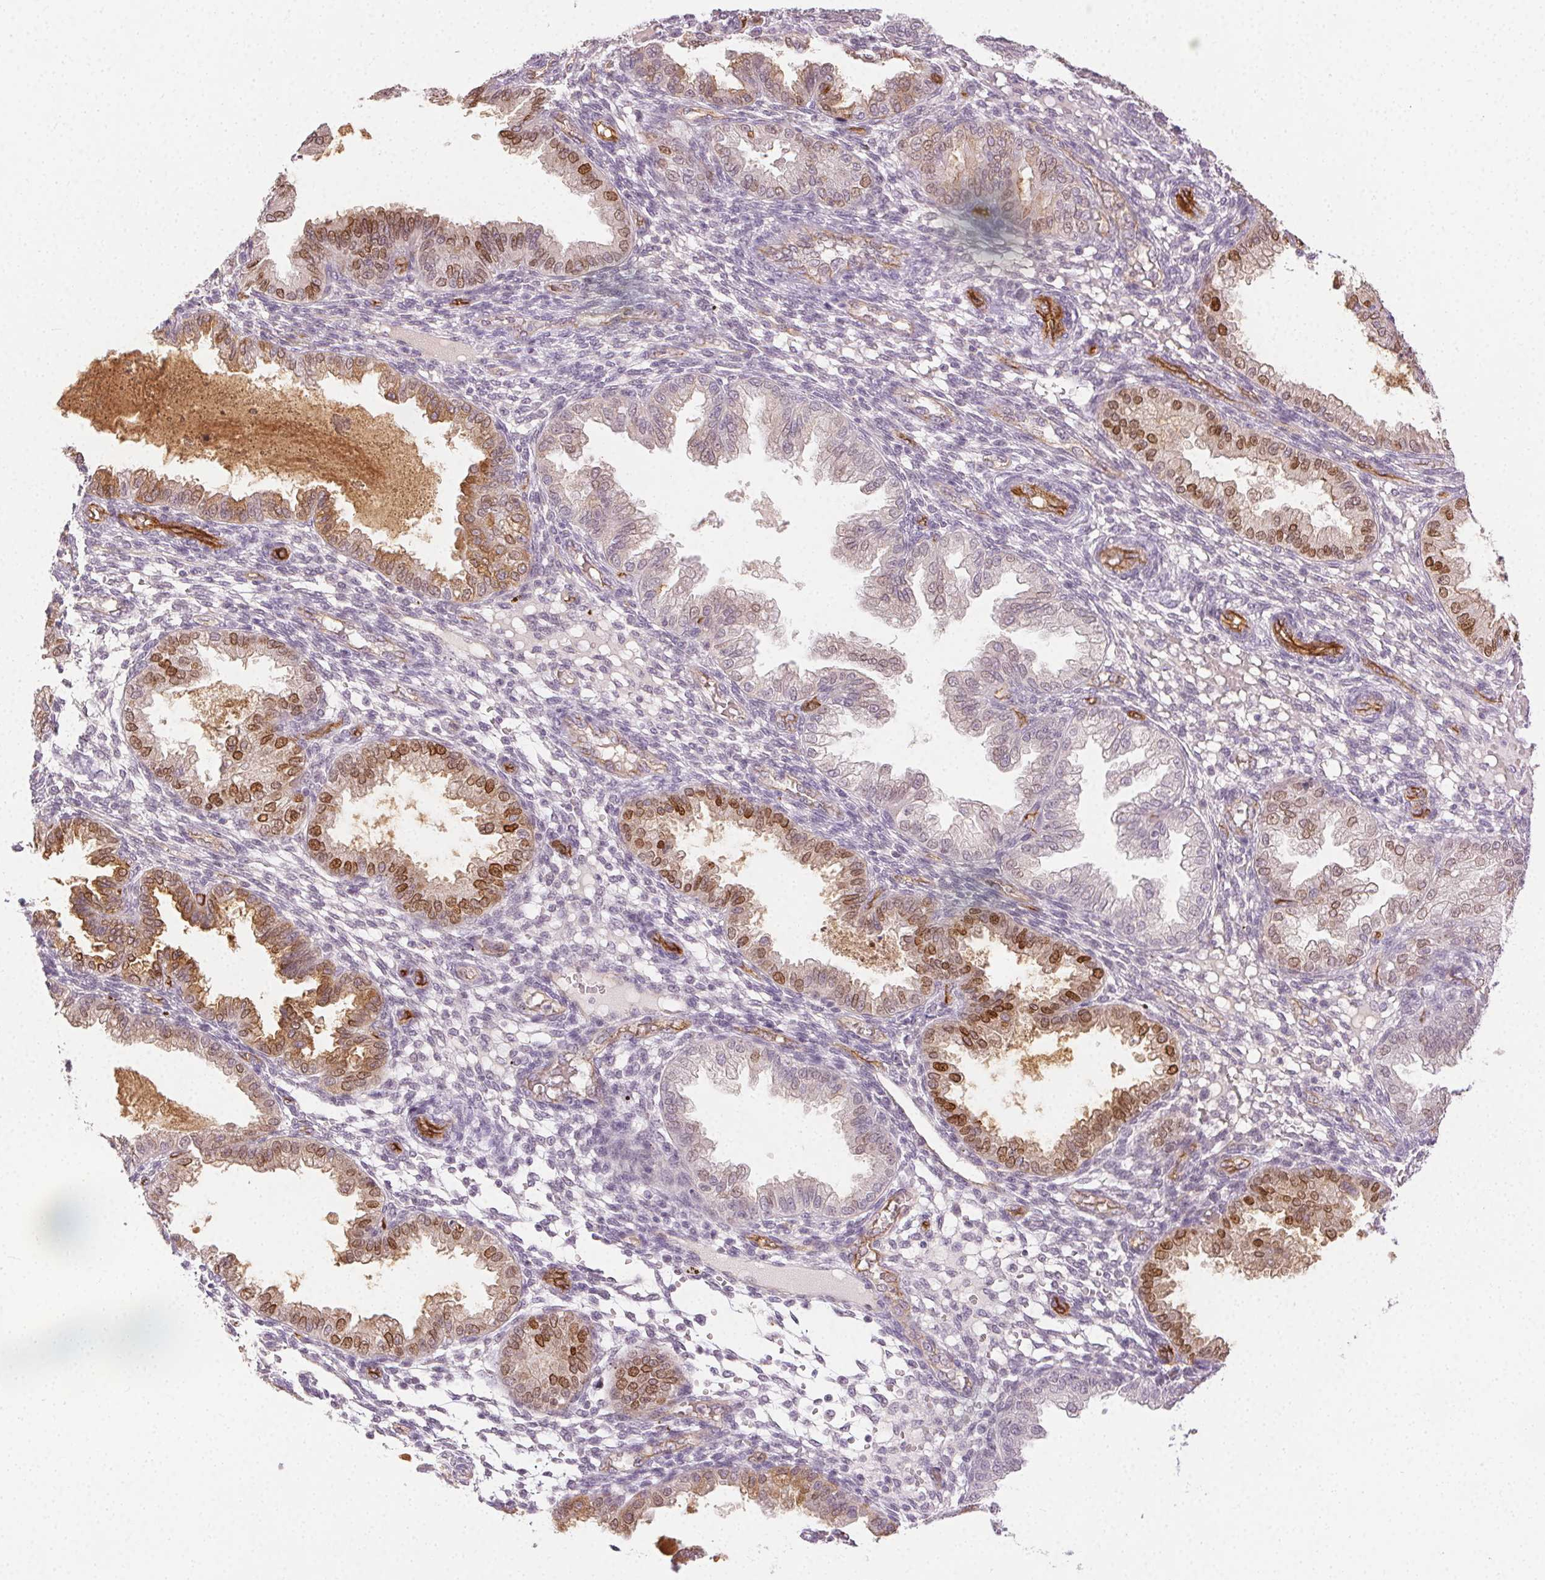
{"staining": {"intensity": "negative", "quantity": "none", "location": "none"}, "tissue": "endometrium", "cell_type": "Cells in endometrial stroma", "image_type": "normal", "snomed": [{"axis": "morphology", "description": "Normal tissue, NOS"}, {"axis": "topography", "description": "Endometrium"}], "caption": "Human endometrium stained for a protein using immunohistochemistry (IHC) exhibits no expression in cells in endometrial stroma.", "gene": "PODXL", "patient": {"sex": "female", "age": 33}}